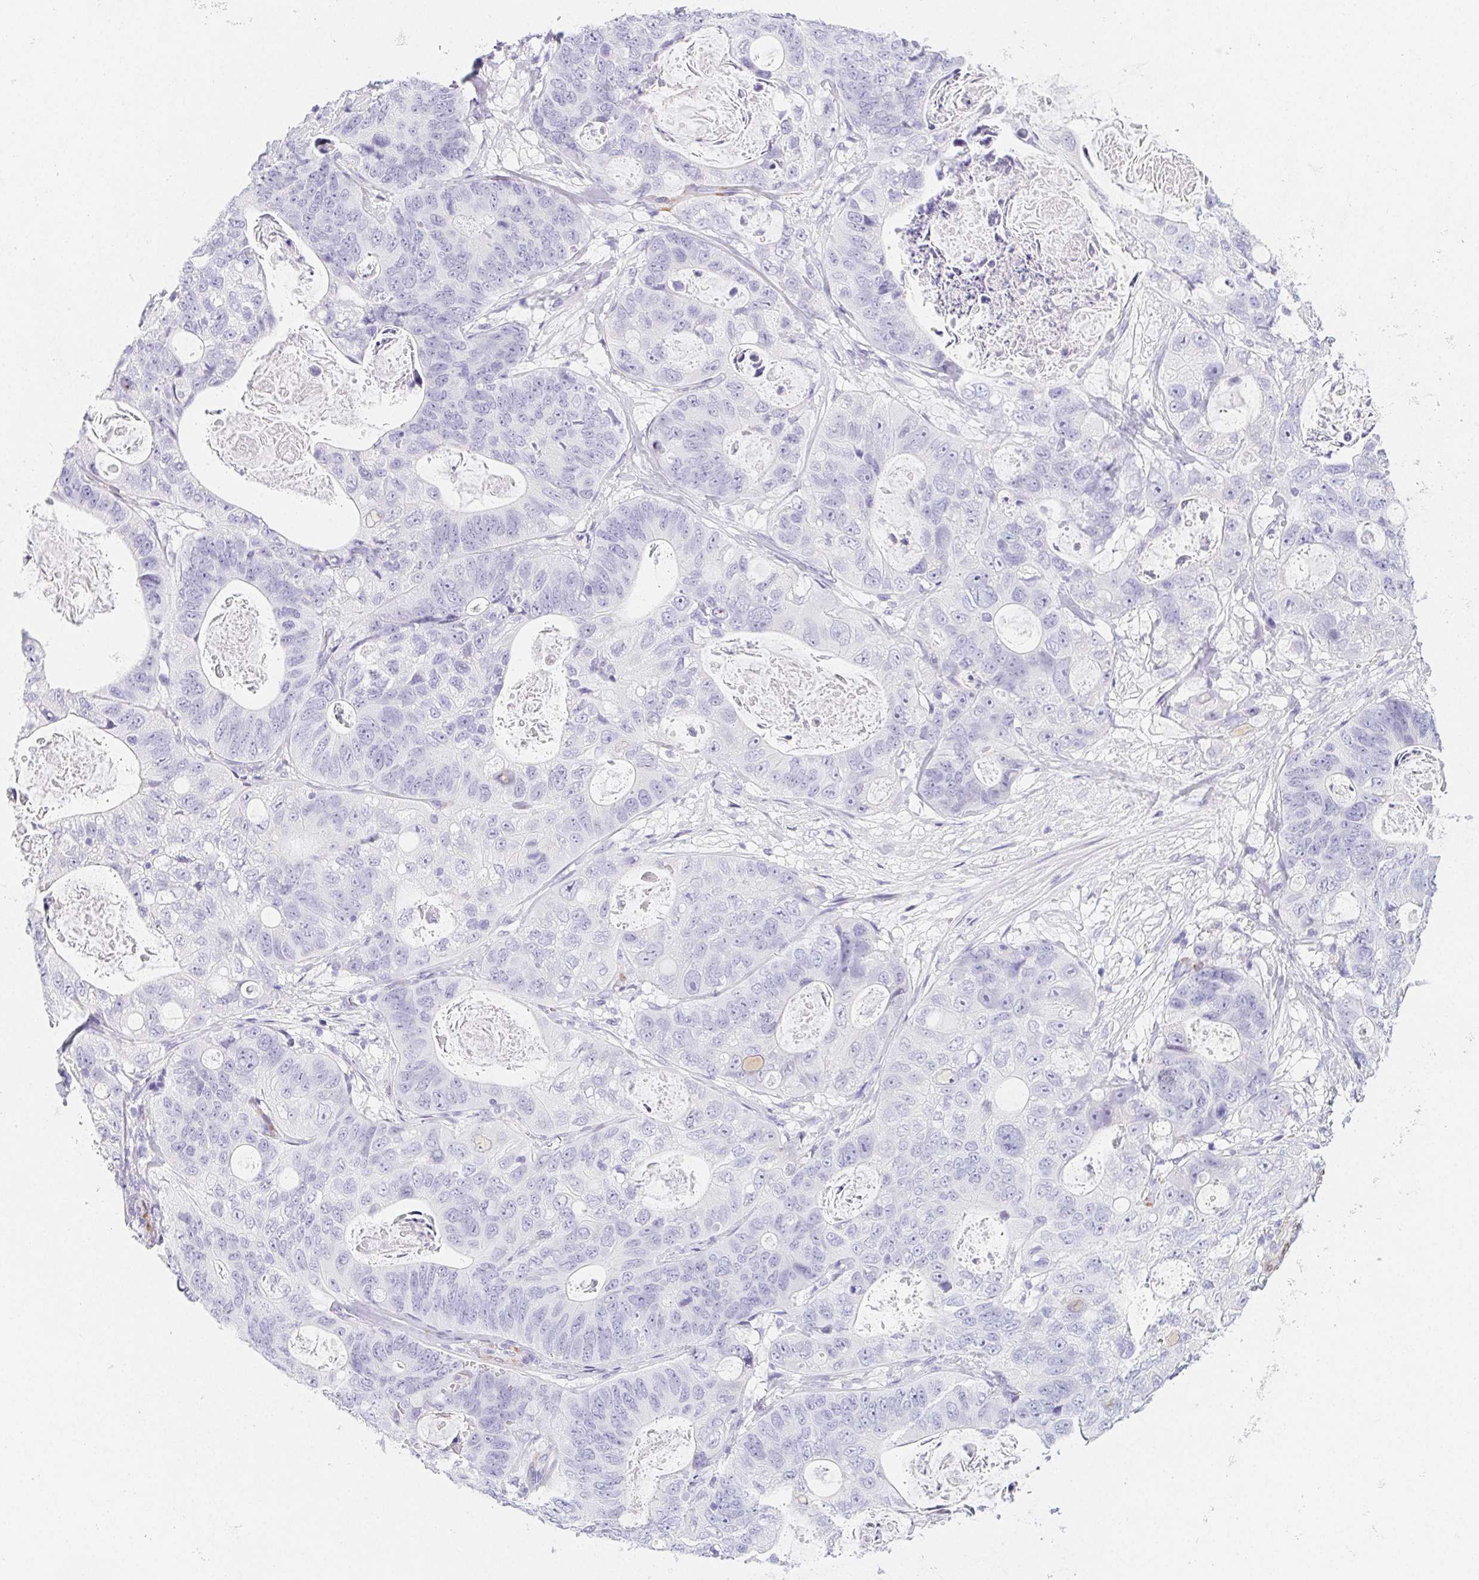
{"staining": {"intensity": "negative", "quantity": "none", "location": "none"}, "tissue": "stomach cancer", "cell_type": "Tumor cells", "image_type": "cancer", "snomed": [{"axis": "morphology", "description": "Normal tissue, NOS"}, {"axis": "morphology", "description": "Adenocarcinoma, NOS"}, {"axis": "topography", "description": "Stomach"}], "caption": "Immunohistochemical staining of human stomach adenocarcinoma demonstrates no significant positivity in tumor cells.", "gene": "HRC", "patient": {"sex": "female", "age": 89}}